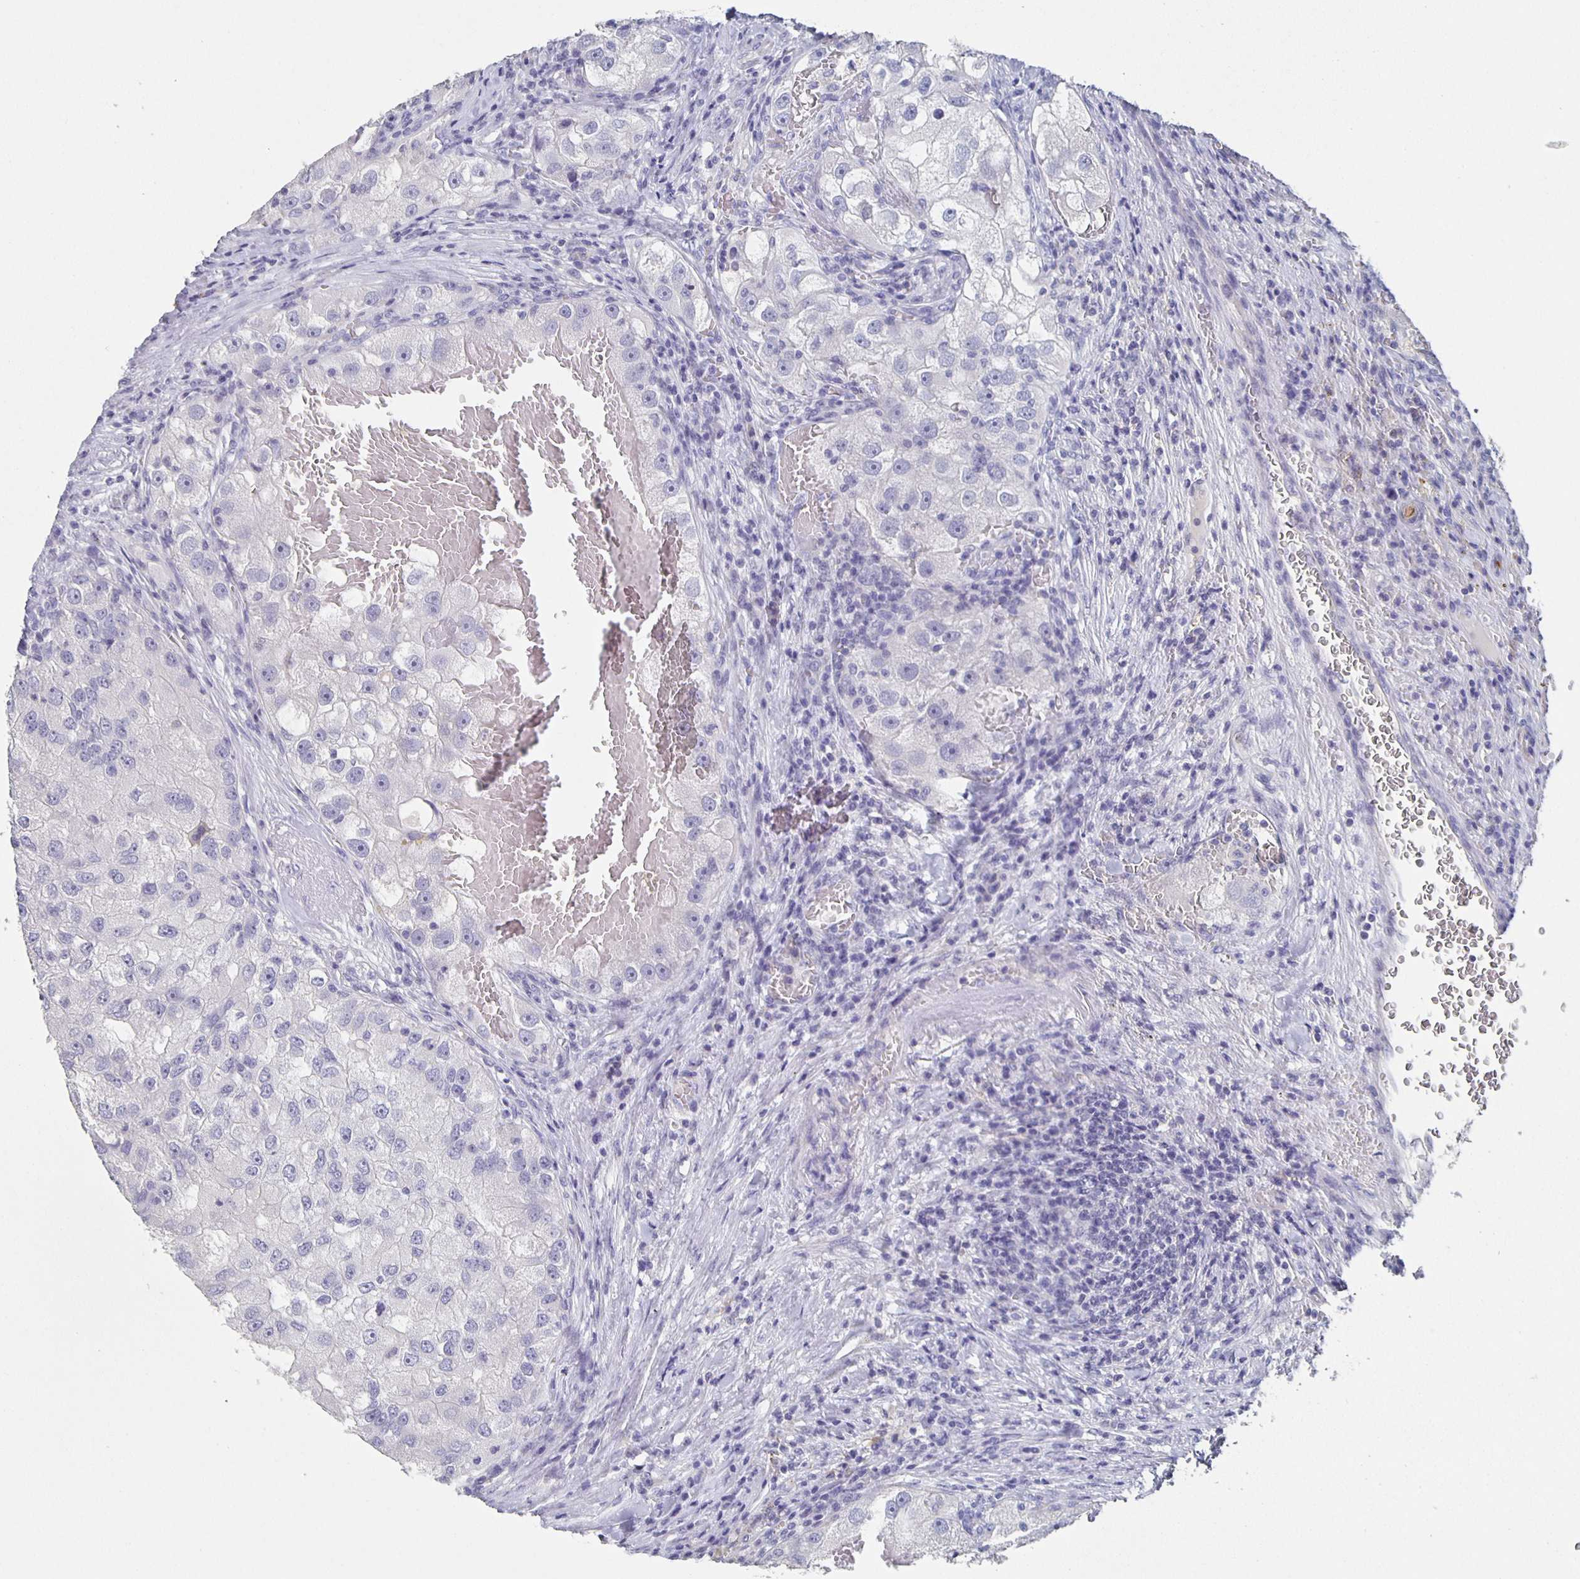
{"staining": {"intensity": "negative", "quantity": "none", "location": "none"}, "tissue": "renal cancer", "cell_type": "Tumor cells", "image_type": "cancer", "snomed": [{"axis": "morphology", "description": "Adenocarcinoma, NOS"}, {"axis": "topography", "description": "Kidney"}], "caption": "Renal cancer (adenocarcinoma) was stained to show a protein in brown. There is no significant staining in tumor cells. (DAB (3,3'-diaminobenzidine) immunohistochemistry visualized using brightfield microscopy, high magnification).", "gene": "CACNA2D2", "patient": {"sex": "male", "age": 63}}